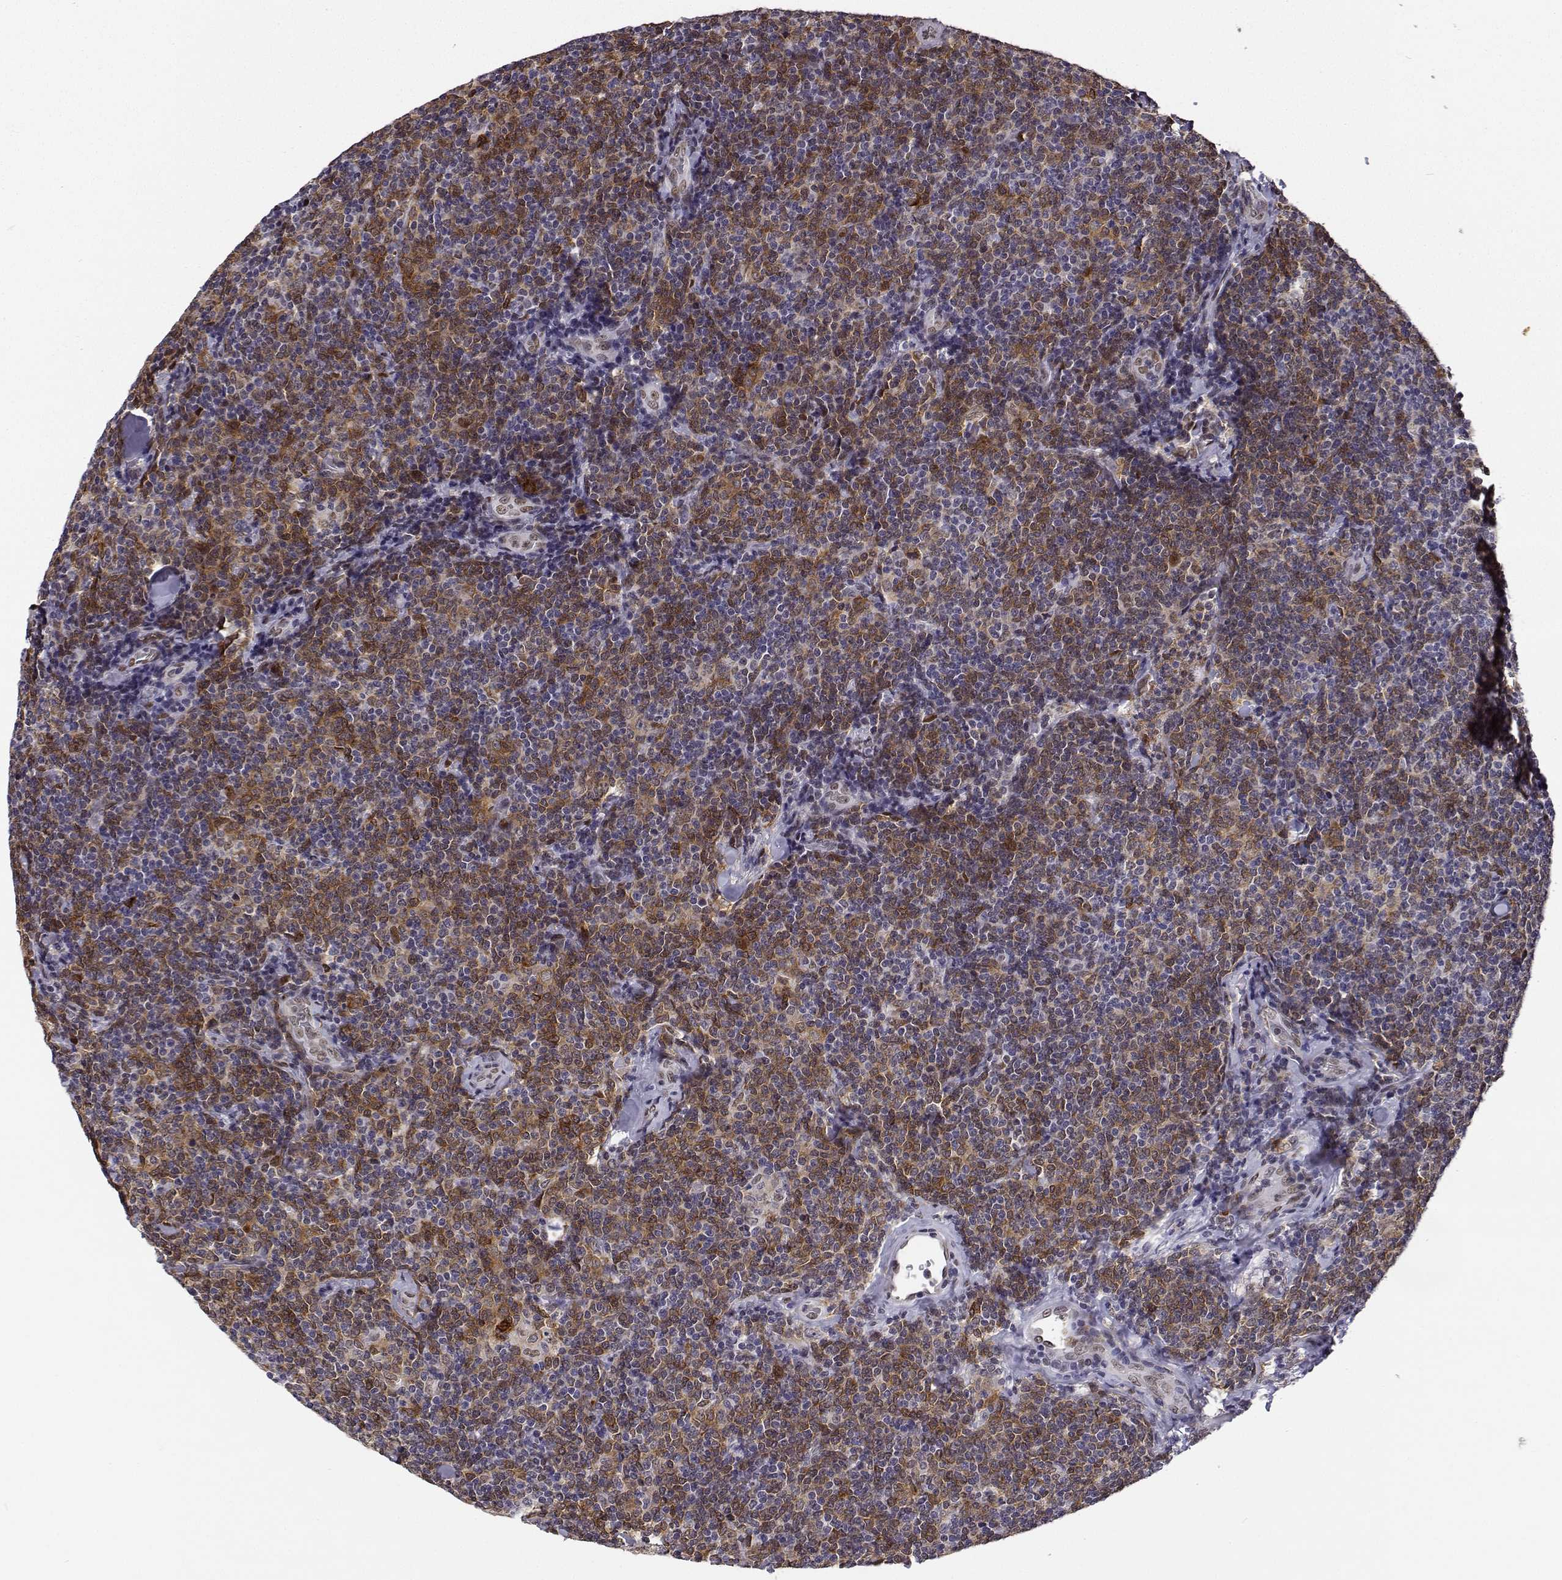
{"staining": {"intensity": "moderate", "quantity": ">75%", "location": "cytoplasmic/membranous,nuclear"}, "tissue": "lymphoma", "cell_type": "Tumor cells", "image_type": "cancer", "snomed": [{"axis": "morphology", "description": "Malignant lymphoma, non-Hodgkin's type, Low grade"}, {"axis": "topography", "description": "Lymph node"}], "caption": "Protein analysis of lymphoma tissue displays moderate cytoplasmic/membranous and nuclear staining in approximately >75% of tumor cells. The staining was performed using DAB to visualize the protein expression in brown, while the nuclei were stained in blue with hematoxylin (Magnification: 20x).", "gene": "PHGDH", "patient": {"sex": "female", "age": 56}}